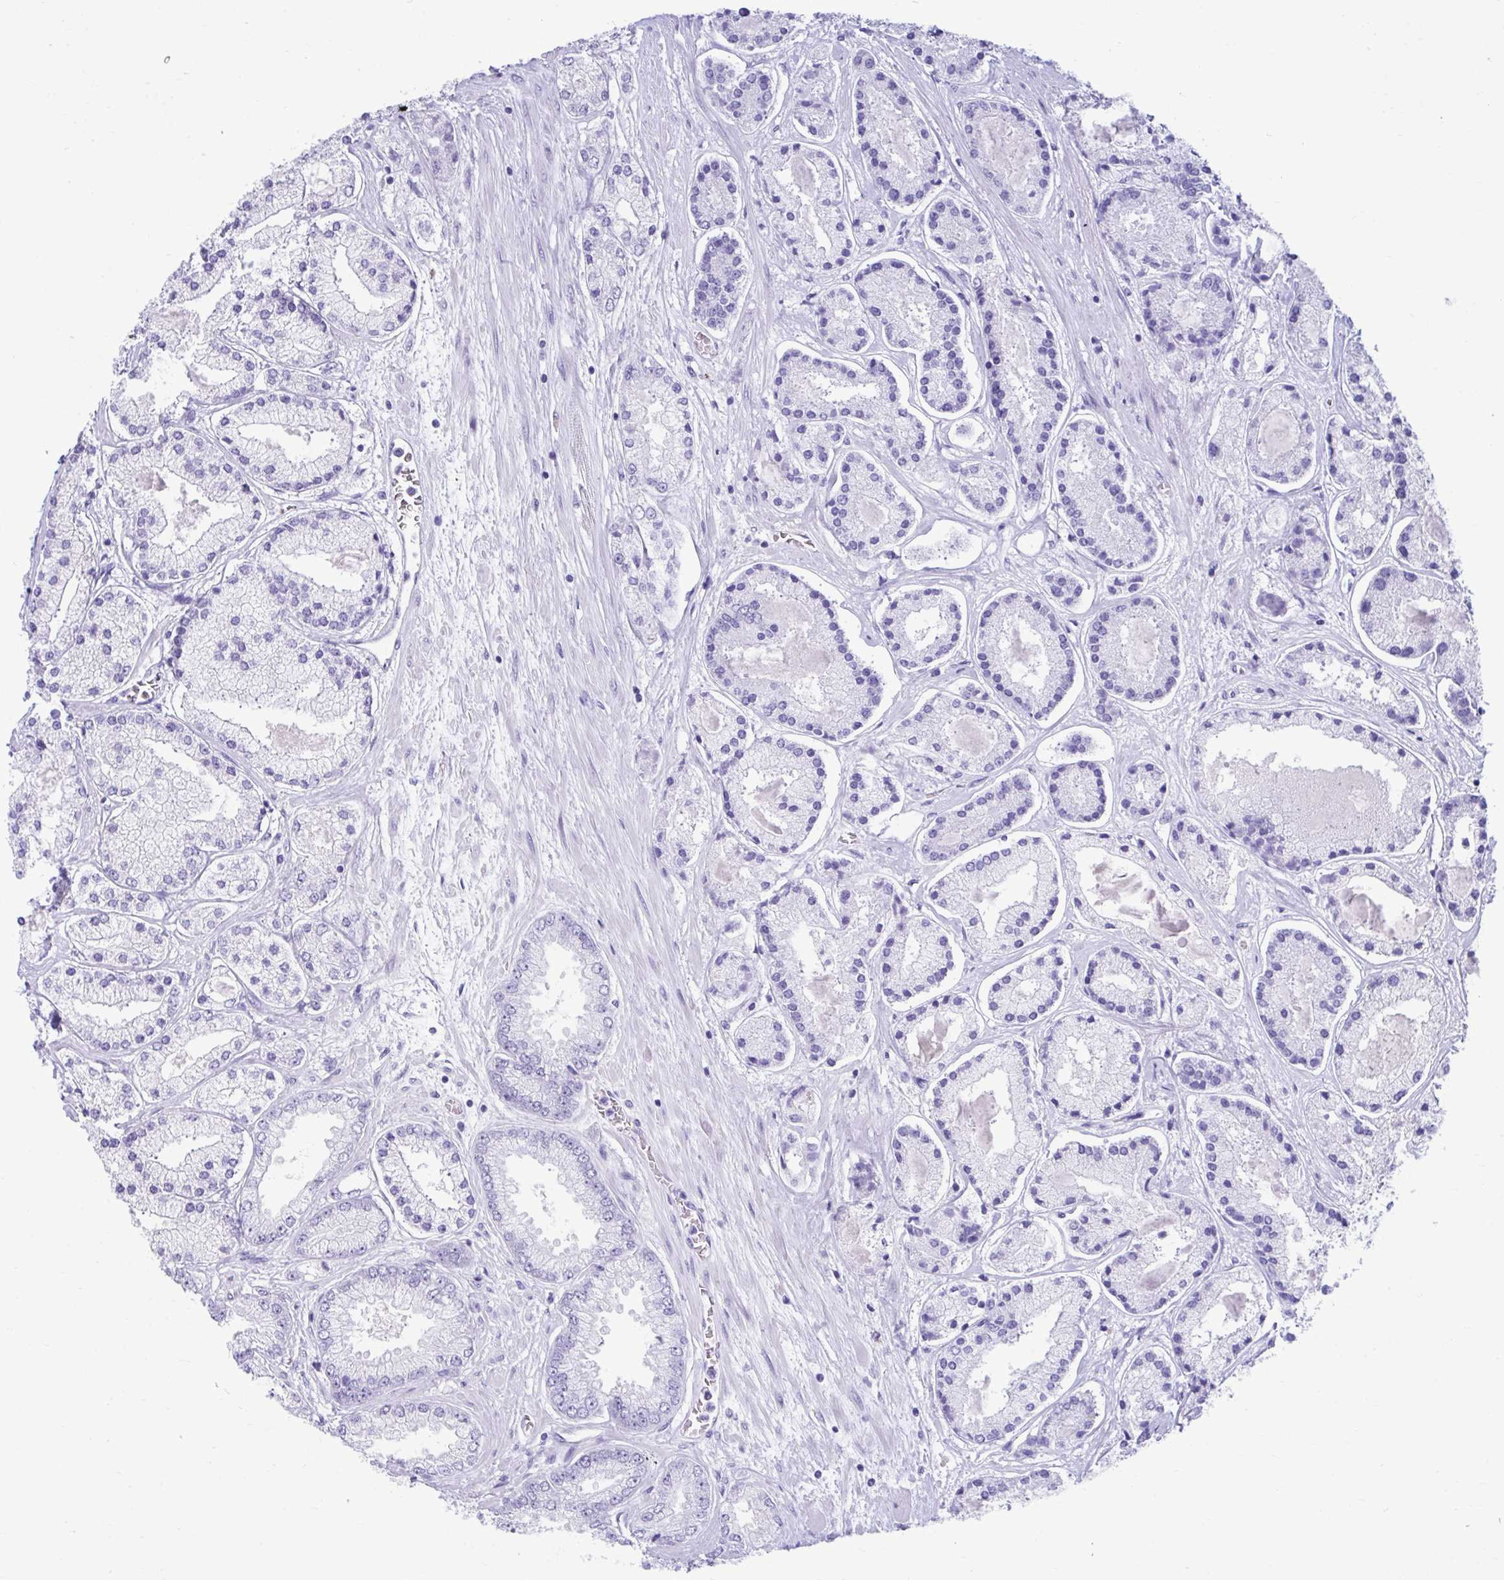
{"staining": {"intensity": "negative", "quantity": "none", "location": "none"}, "tissue": "prostate cancer", "cell_type": "Tumor cells", "image_type": "cancer", "snomed": [{"axis": "morphology", "description": "Adenocarcinoma, High grade"}, {"axis": "topography", "description": "Prostate"}], "caption": "DAB immunohistochemical staining of prostate cancer (adenocarcinoma (high-grade)) exhibits no significant expression in tumor cells.", "gene": "SMIM9", "patient": {"sex": "male", "age": 67}}